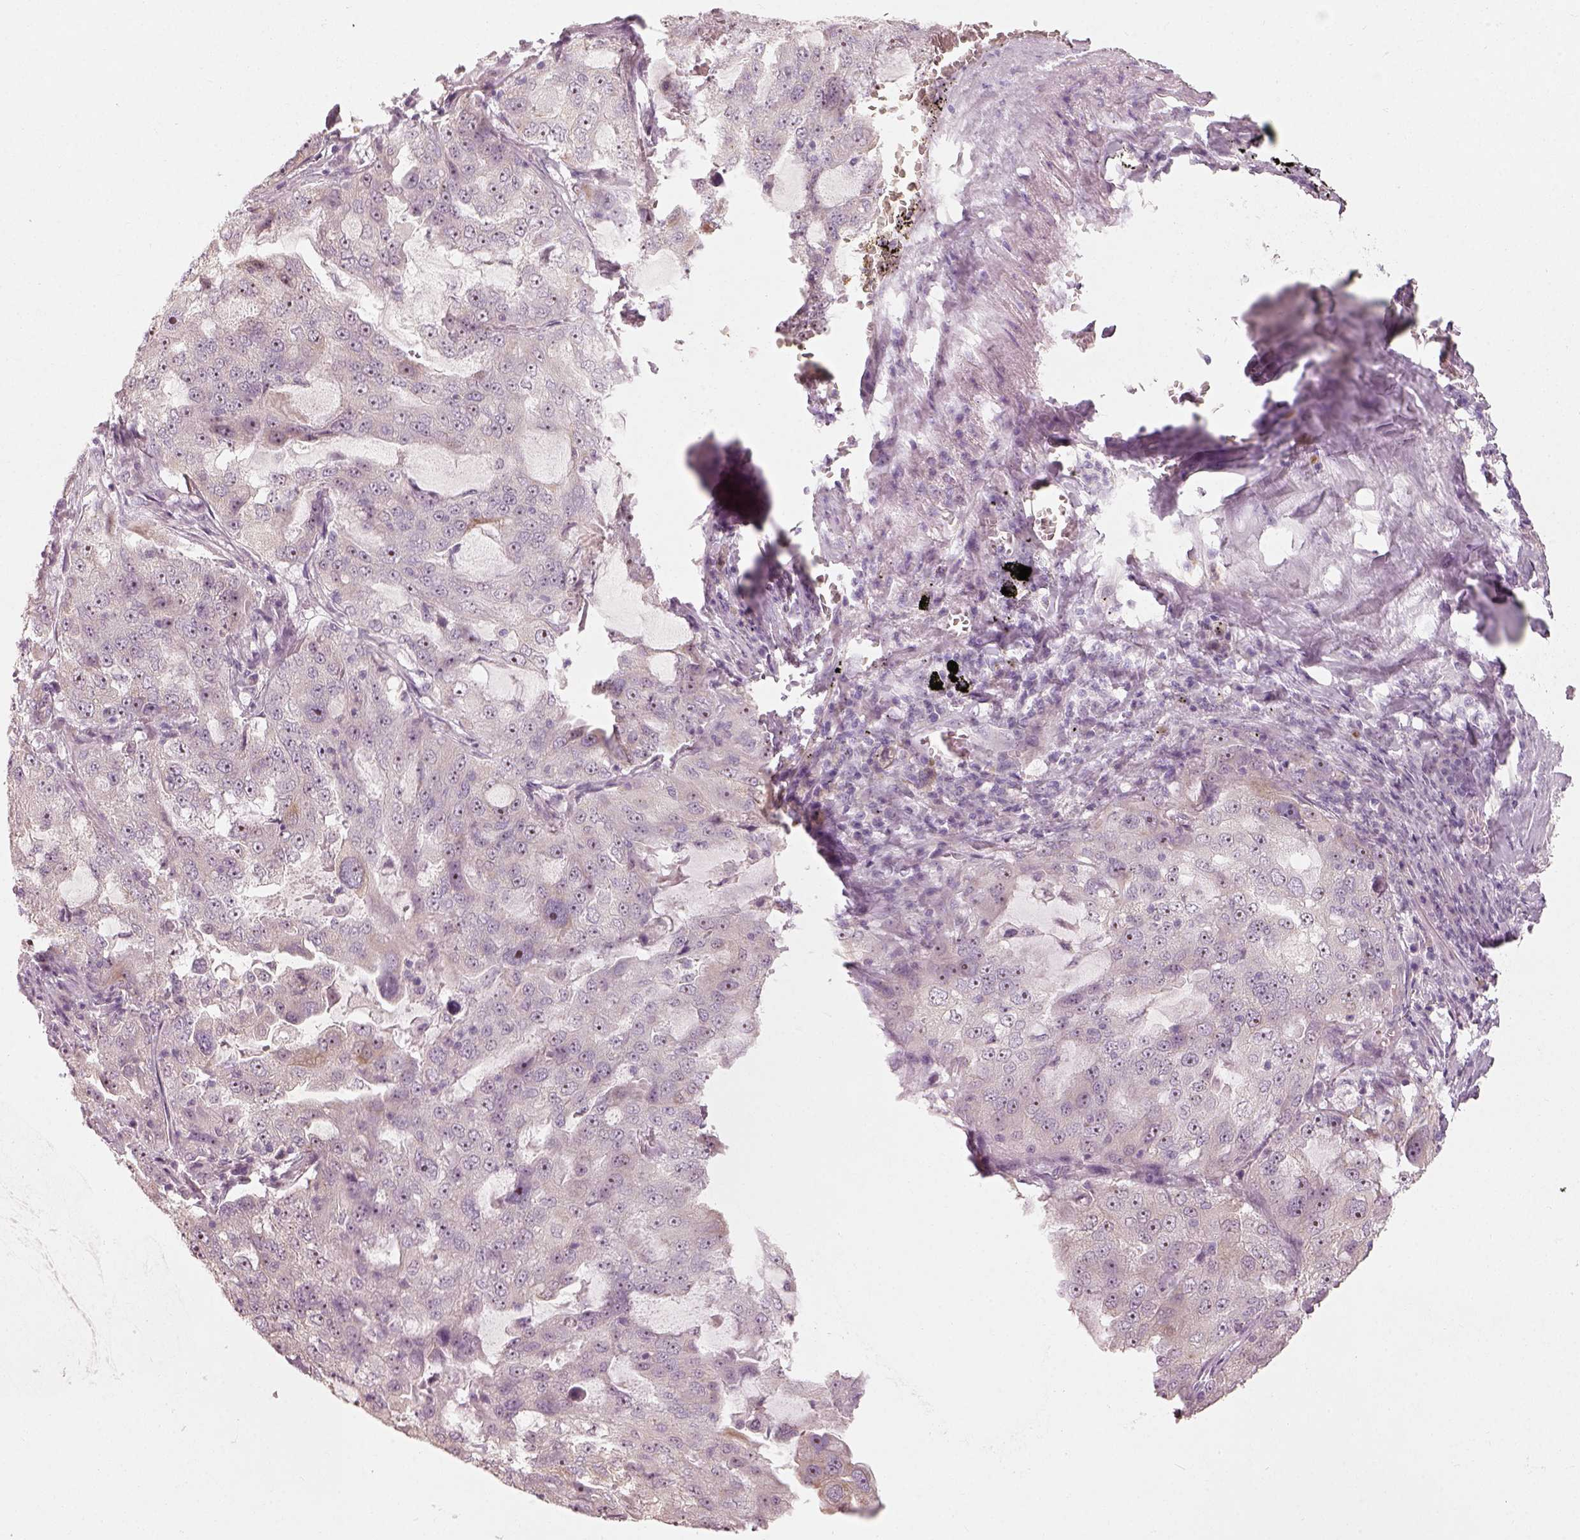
{"staining": {"intensity": "weak", "quantity": ">75%", "location": "nuclear"}, "tissue": "lung cancer", "cell_type": "Tumor cells", "image_type": "cancer", "snomed": [{"axis": "morphology", "description": "Adenocarcinoma, NOS"}, {"axis": "topography", "description": "Lung"}], "caption": "Weak nuclear protein staining is appreciated in about >75% of tumor cells in lung cancer. (brown staining indicates protein expression, while blue staining denotes nuclei).", "gene": "CDS1", "patient": {"sex": "female", "age": 61}}